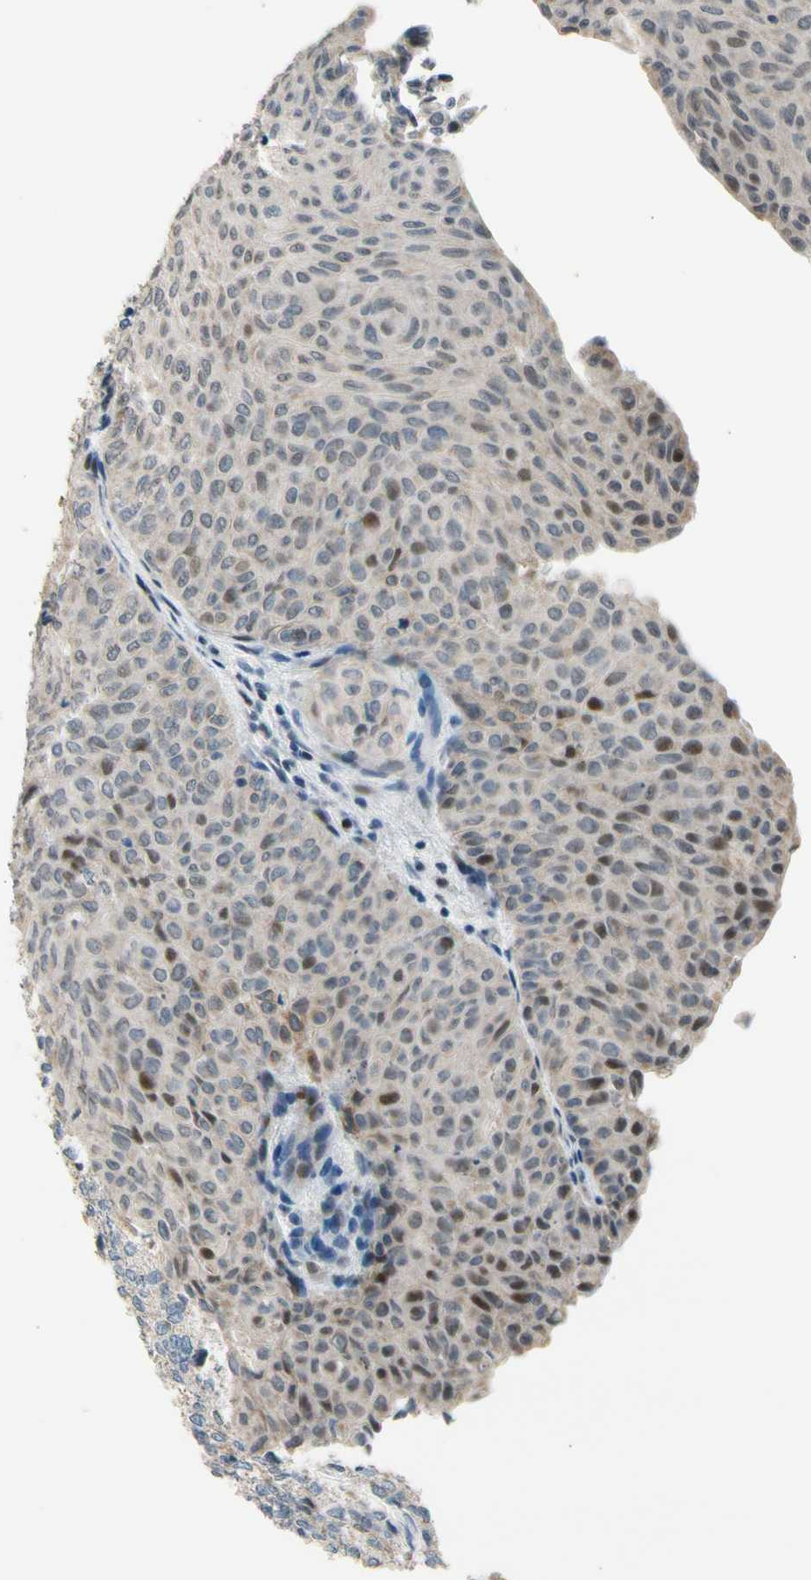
{"staining": {"intensity": "weak", "quantity": "<25%", "location": "nuclear"}, "tissue": "urothelial cancer", "cell_type": "Tumor cells", "image_type": "cancer", "snomed": [{"axis": "morphology", "description": "Urothelial carcinoma, Low grade"}, {"axis": "topography", "description": "Urinary bladder"}], "caption": "Urothelial cancer was stained to show a protein in brown. There is no significant positivity in tumor cells.", "gene": "ZNF184", "patient": {"sex": "male", "age": 78}}